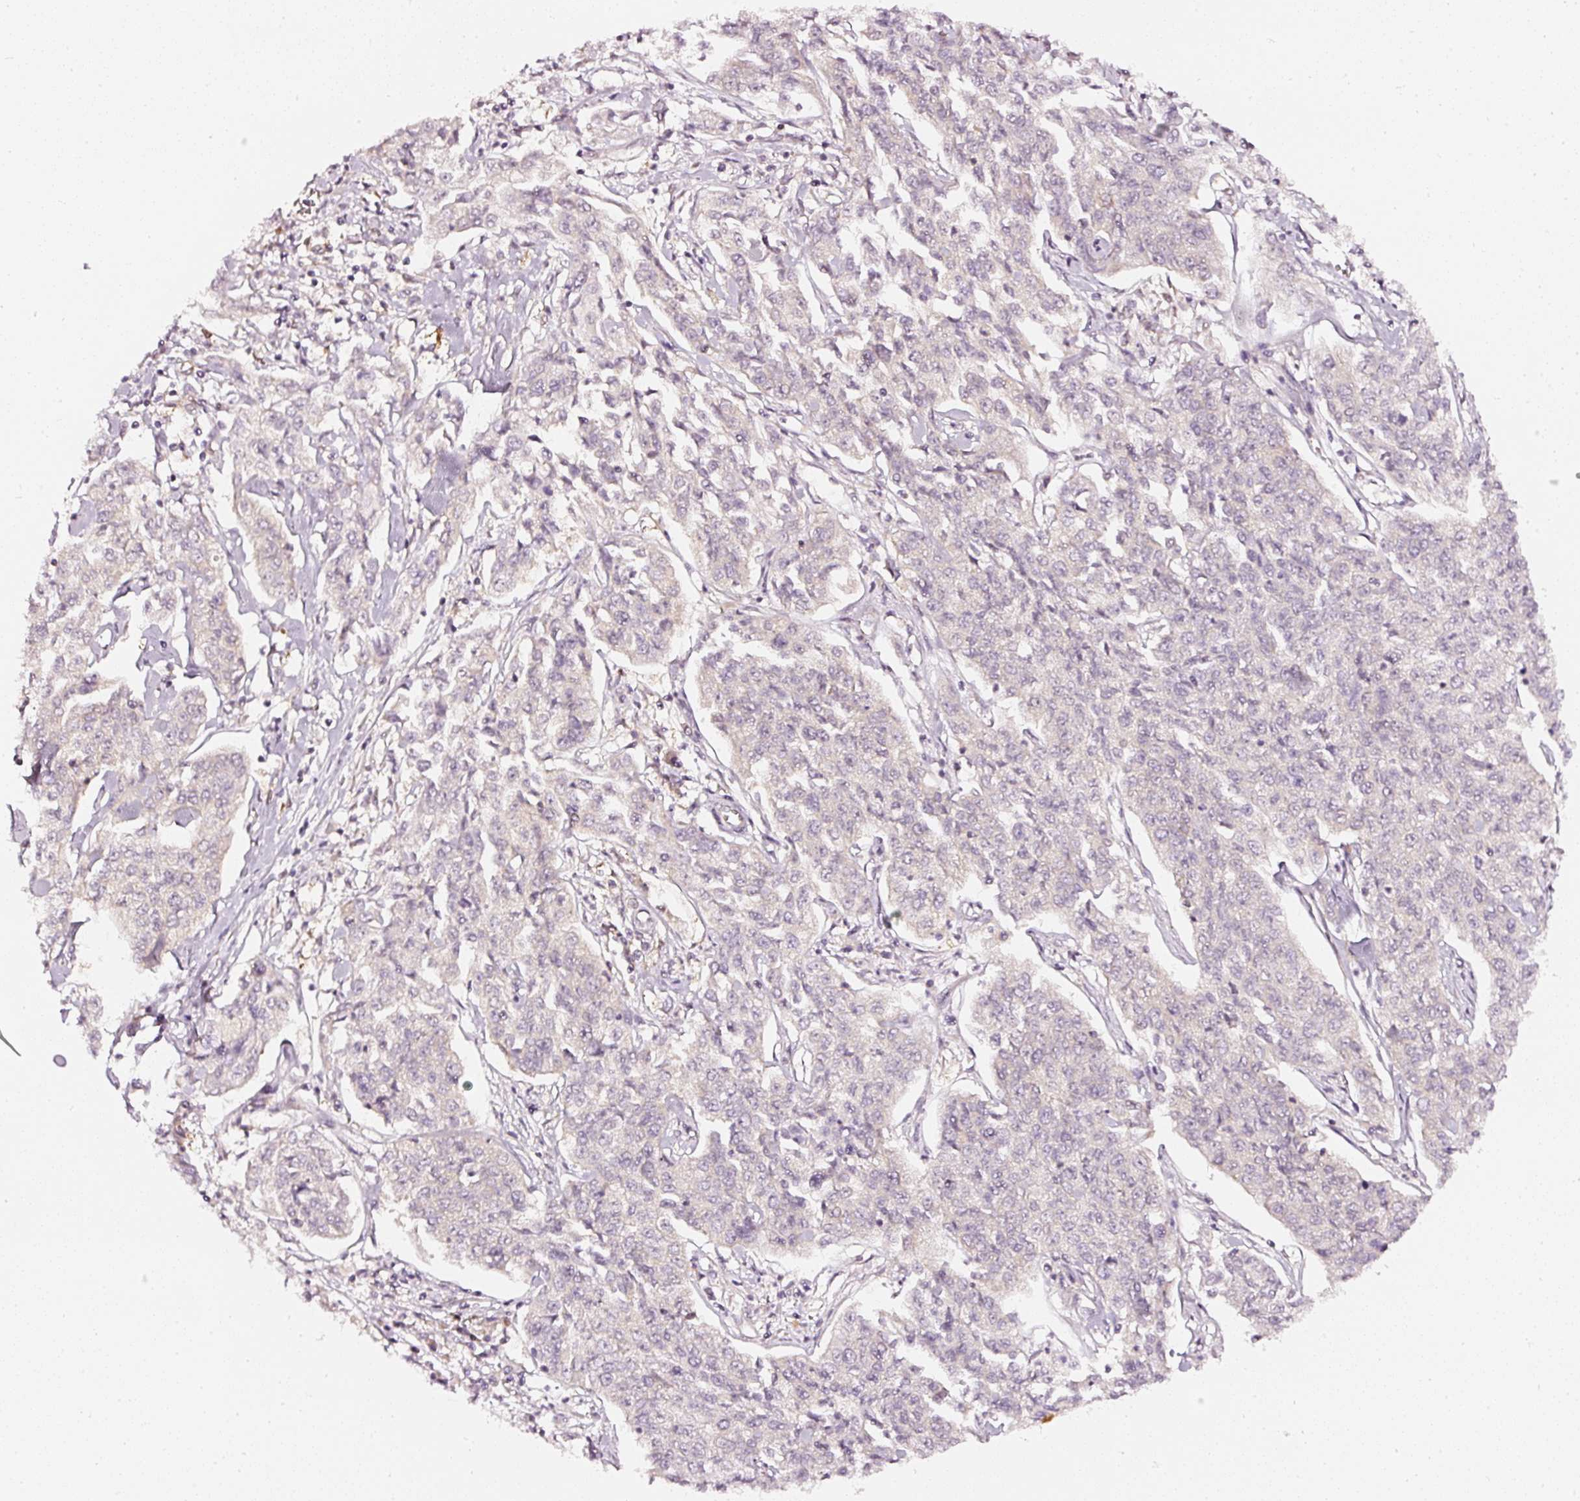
{"staining": {"intensity": "negative", "quantity": "none", "location": "none"}, "tissue": "cervical cancer", "cell_type": "Tumor cells", "image_type": "cancer", "snomed": [{"axis": "morphology", "description": "Squamous cell carcinoma, NOS"}, {"axis": "topography", "description": "Cervix"}], "caption": "The IHC photomicrograph has no significant positivity in tumor cells of cervical squamous cell carcinoma tissue.", "gene": "ASMTL", "patient": {"sex": "female", "age": 35}}